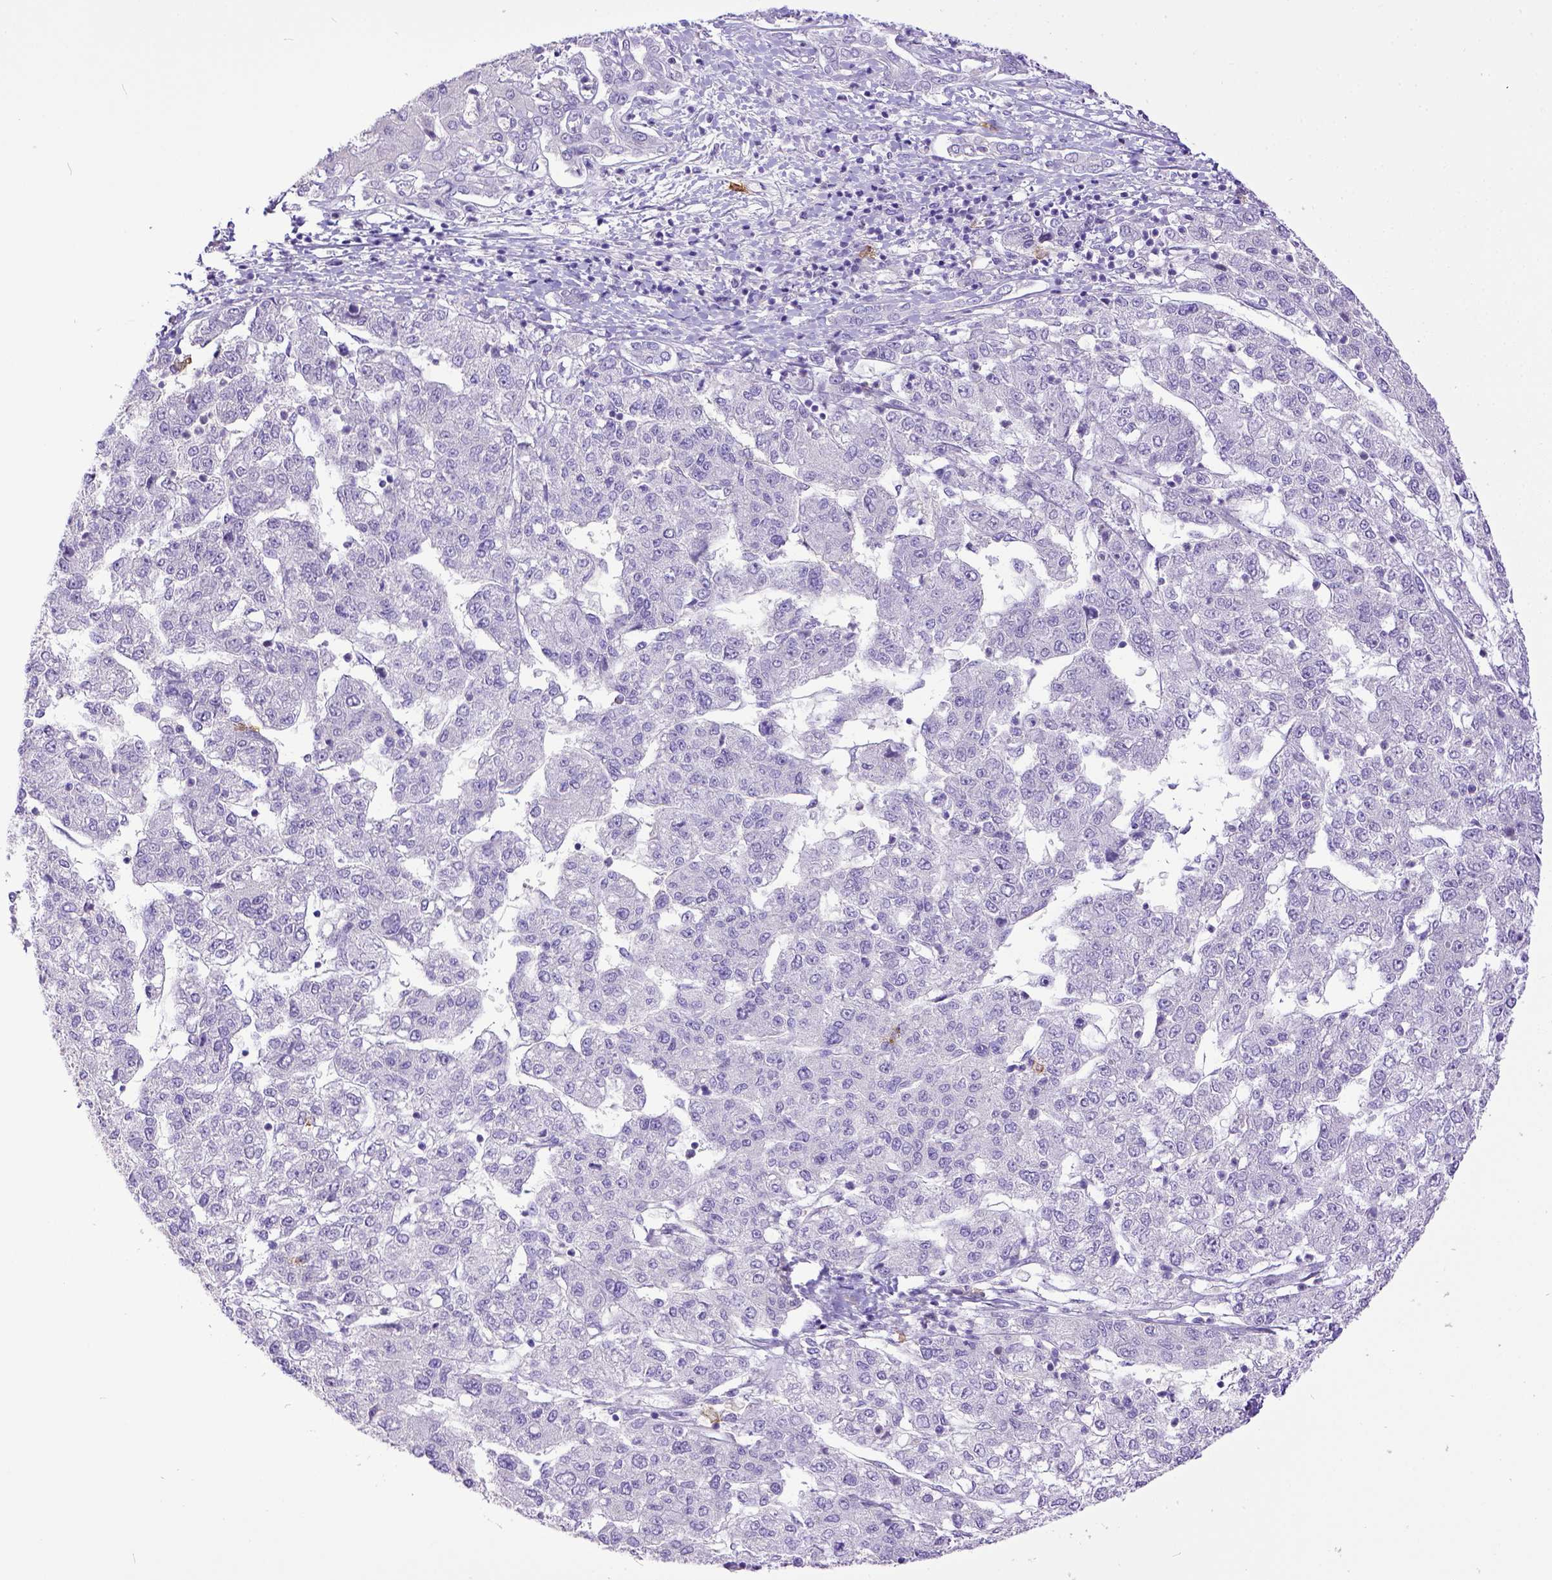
{"staining": {"intensity": "negative", "quantity": "none", "location": "none"}, "tissue": "liver cancer", "cell_type": "Tumor cells", "image_type": "cancer", "snomed": [{"axis": "morphology", "description": "Carcinoma, Hepatocellular, NOS"}, {"axis": "topography", "description": "Liver"}], "caption": "Immunohistochemical staining of human liver hepatocellular carcinoma exhibits no significant positivity in tumor cells.", "gene": "KIT", "patient": {"sex": "male", "age": 56}}